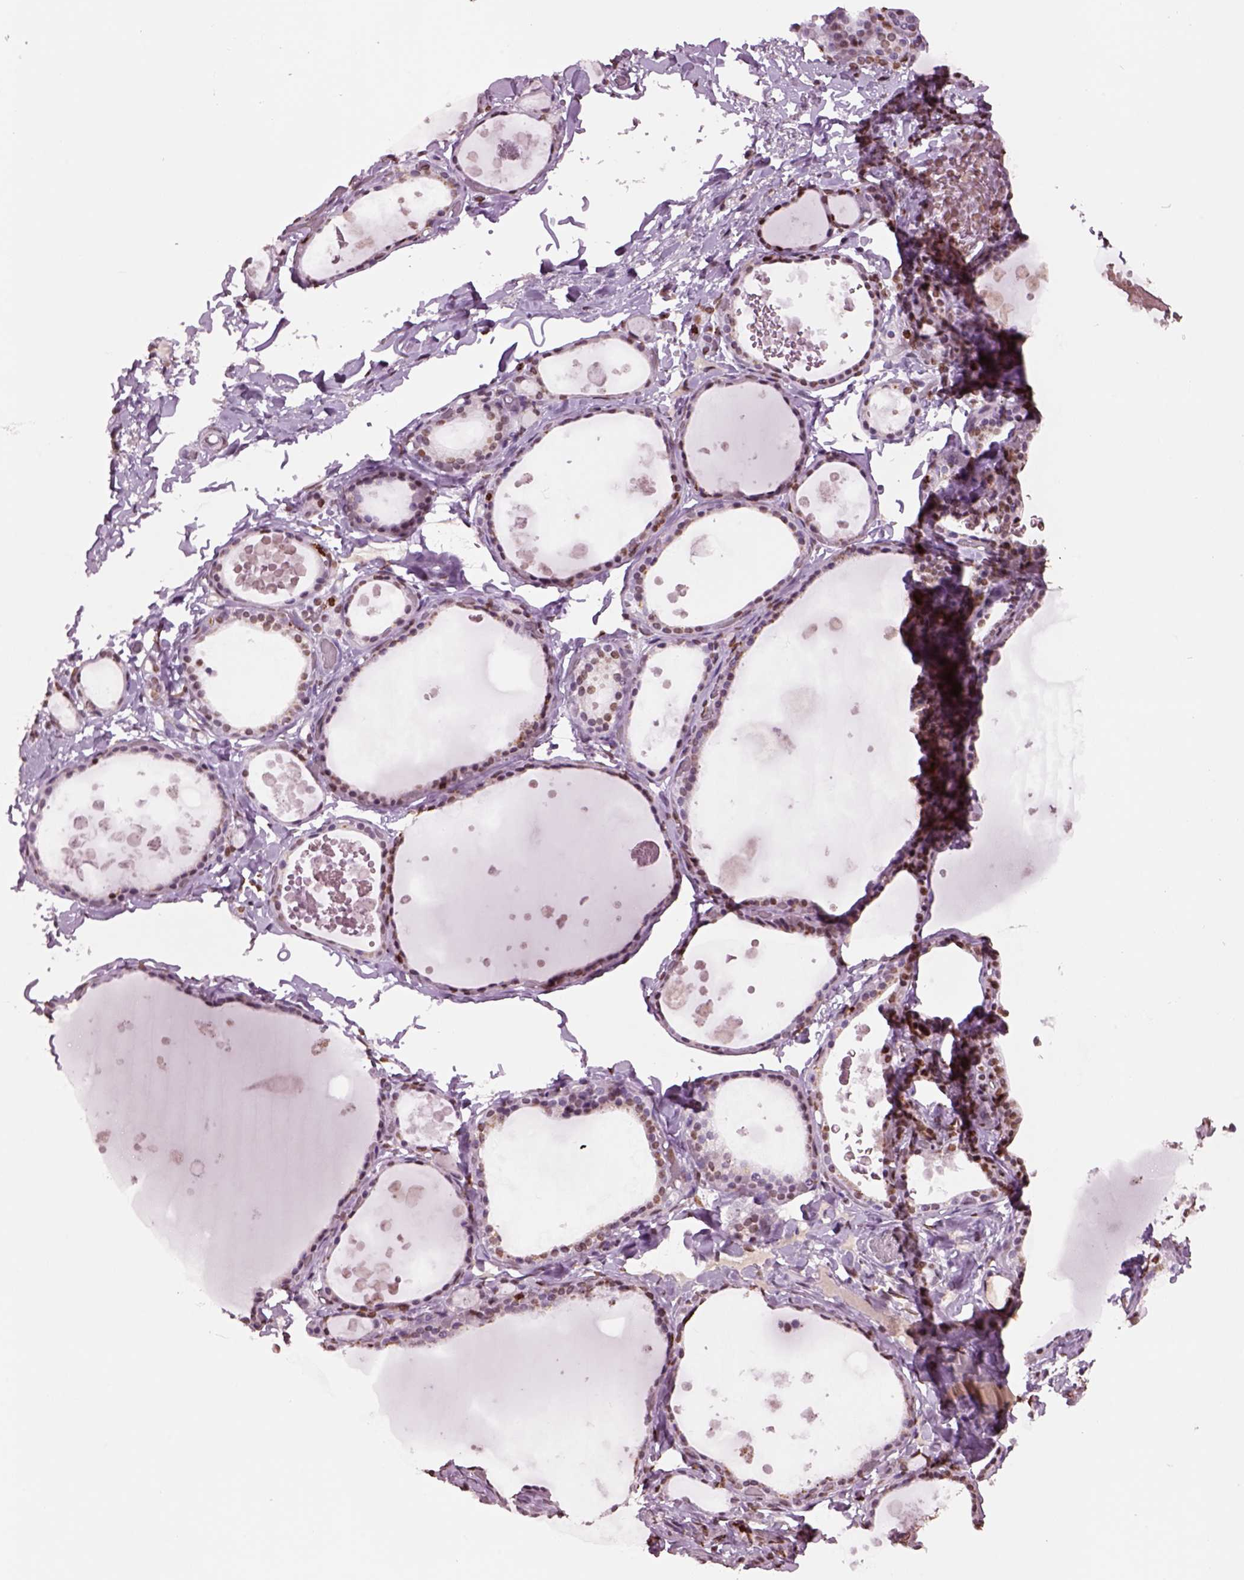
{"staining": {"intensity": "moderate", "quantity": "25%-75%", "location": "nuclear"}, "tissue": "thyroid gland", "cell_type": "Glandular cells", "image_type": "normal", "snomed": [{"axis": "morphology", "description": "Normal tissue, NOS"}, {"axis": "topography", "description": "Thyroid gland"}], "caption": "This histopathology image shows IHC staining of unremarkable human thyroid gland, with medium moderate nuclear staining in approximately 25%-75% of glandular cells.", "gene": "DDX3X", "patient": {"sex": "female", "age": 56}}